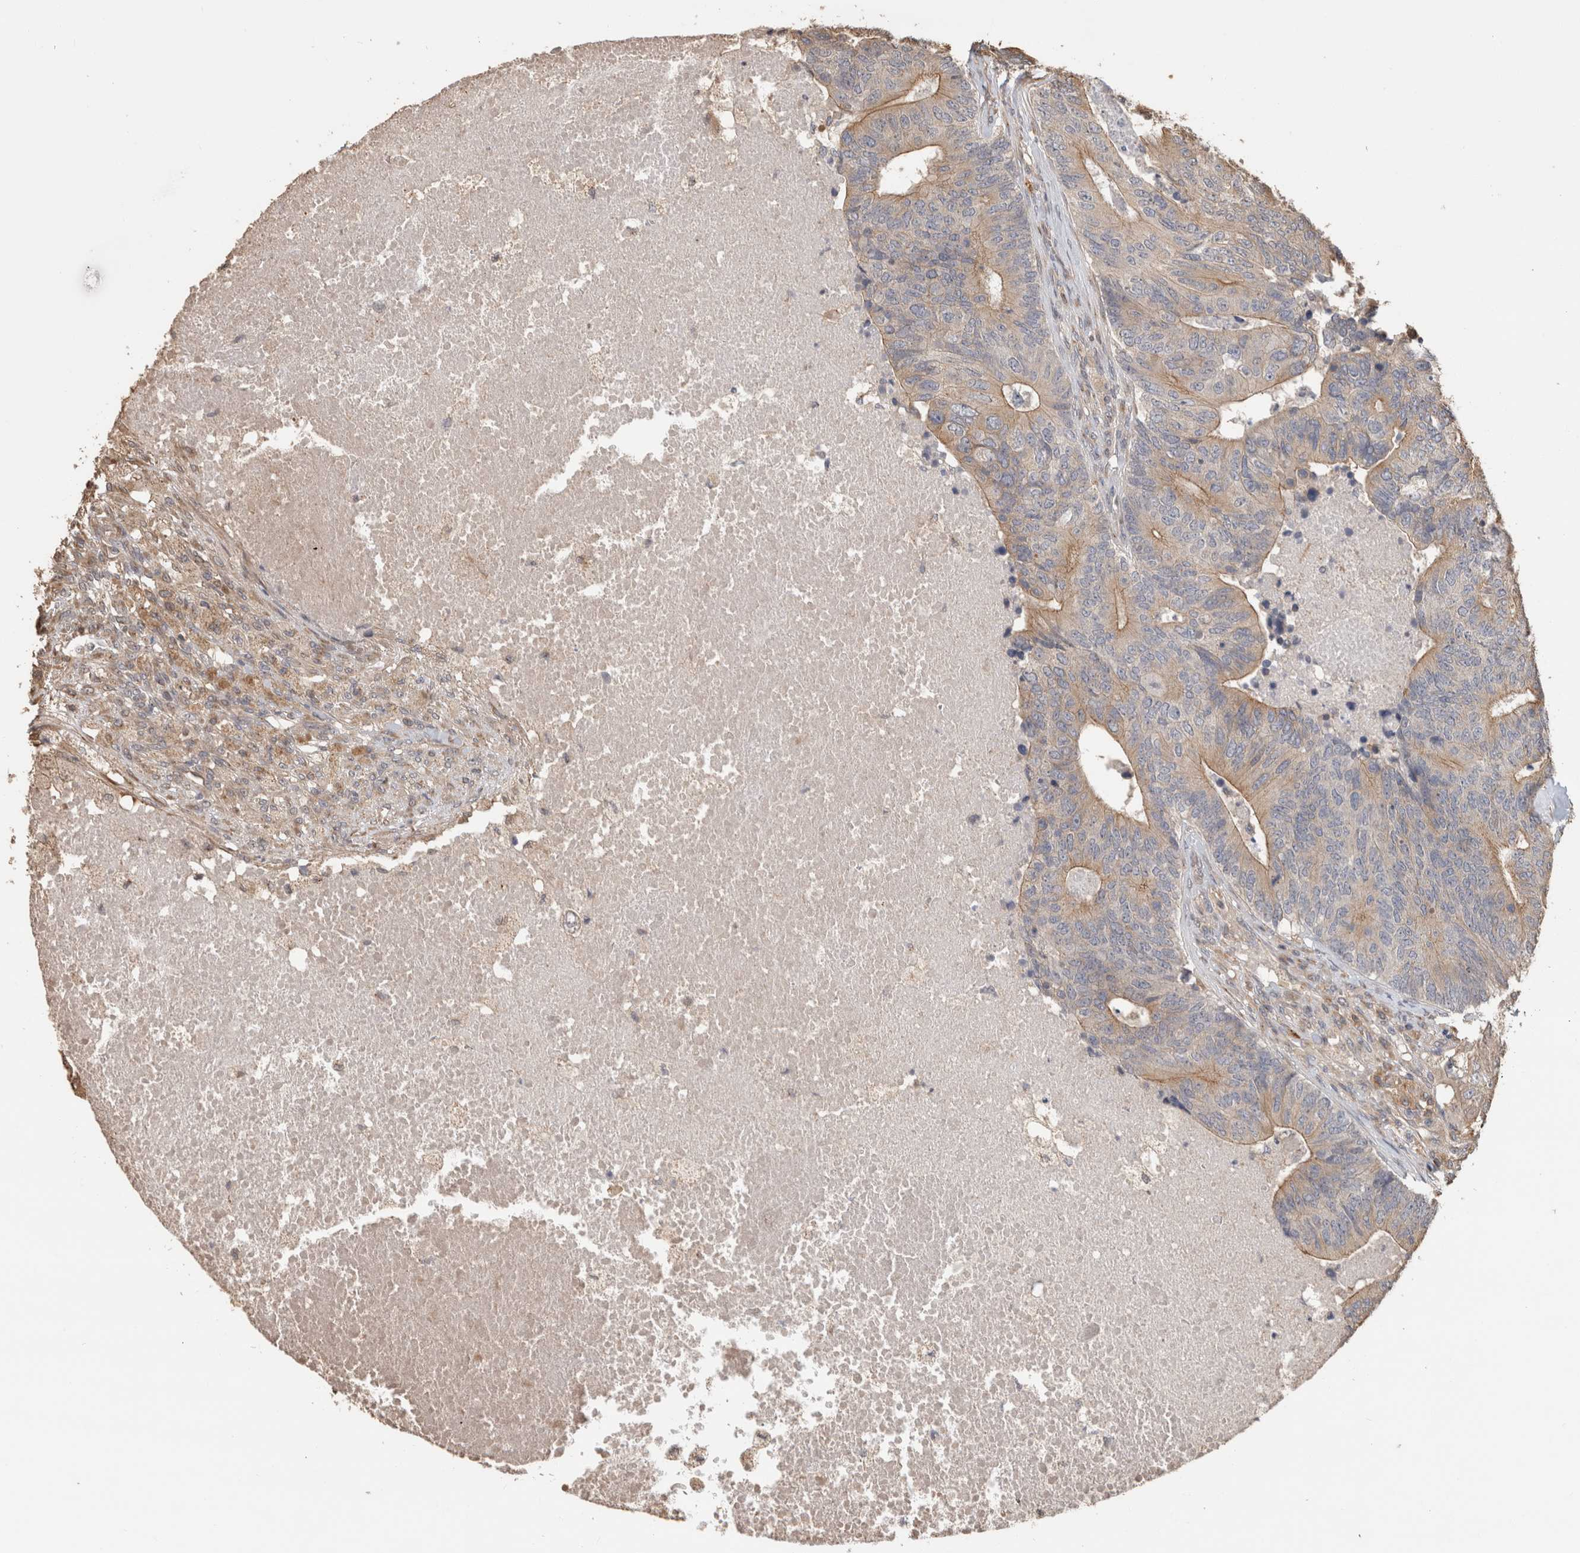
{"staining": {"intensity": "moderate", "quantity": "<25%", "location": "cytoplasmic/membranous"}, "tissue": "colorectal cancer", "cell_type": "Tumor cells", "image_type": "cancer", "snomed": [{"axis": "morphology", "description": "Adenocarcinoma, NOS"}, {"axis": "topography", "description": "Colon"}], "caption": "A photomicrograph showing moderate cytoplasmic/membranous staining in approximately <25% of tumor cells in adenocarcinoma (colorectal), as visualized by brown immunohistochemical staining.", "gene": "CLIP1", "patient": {"sex": "female", "age": 67}}